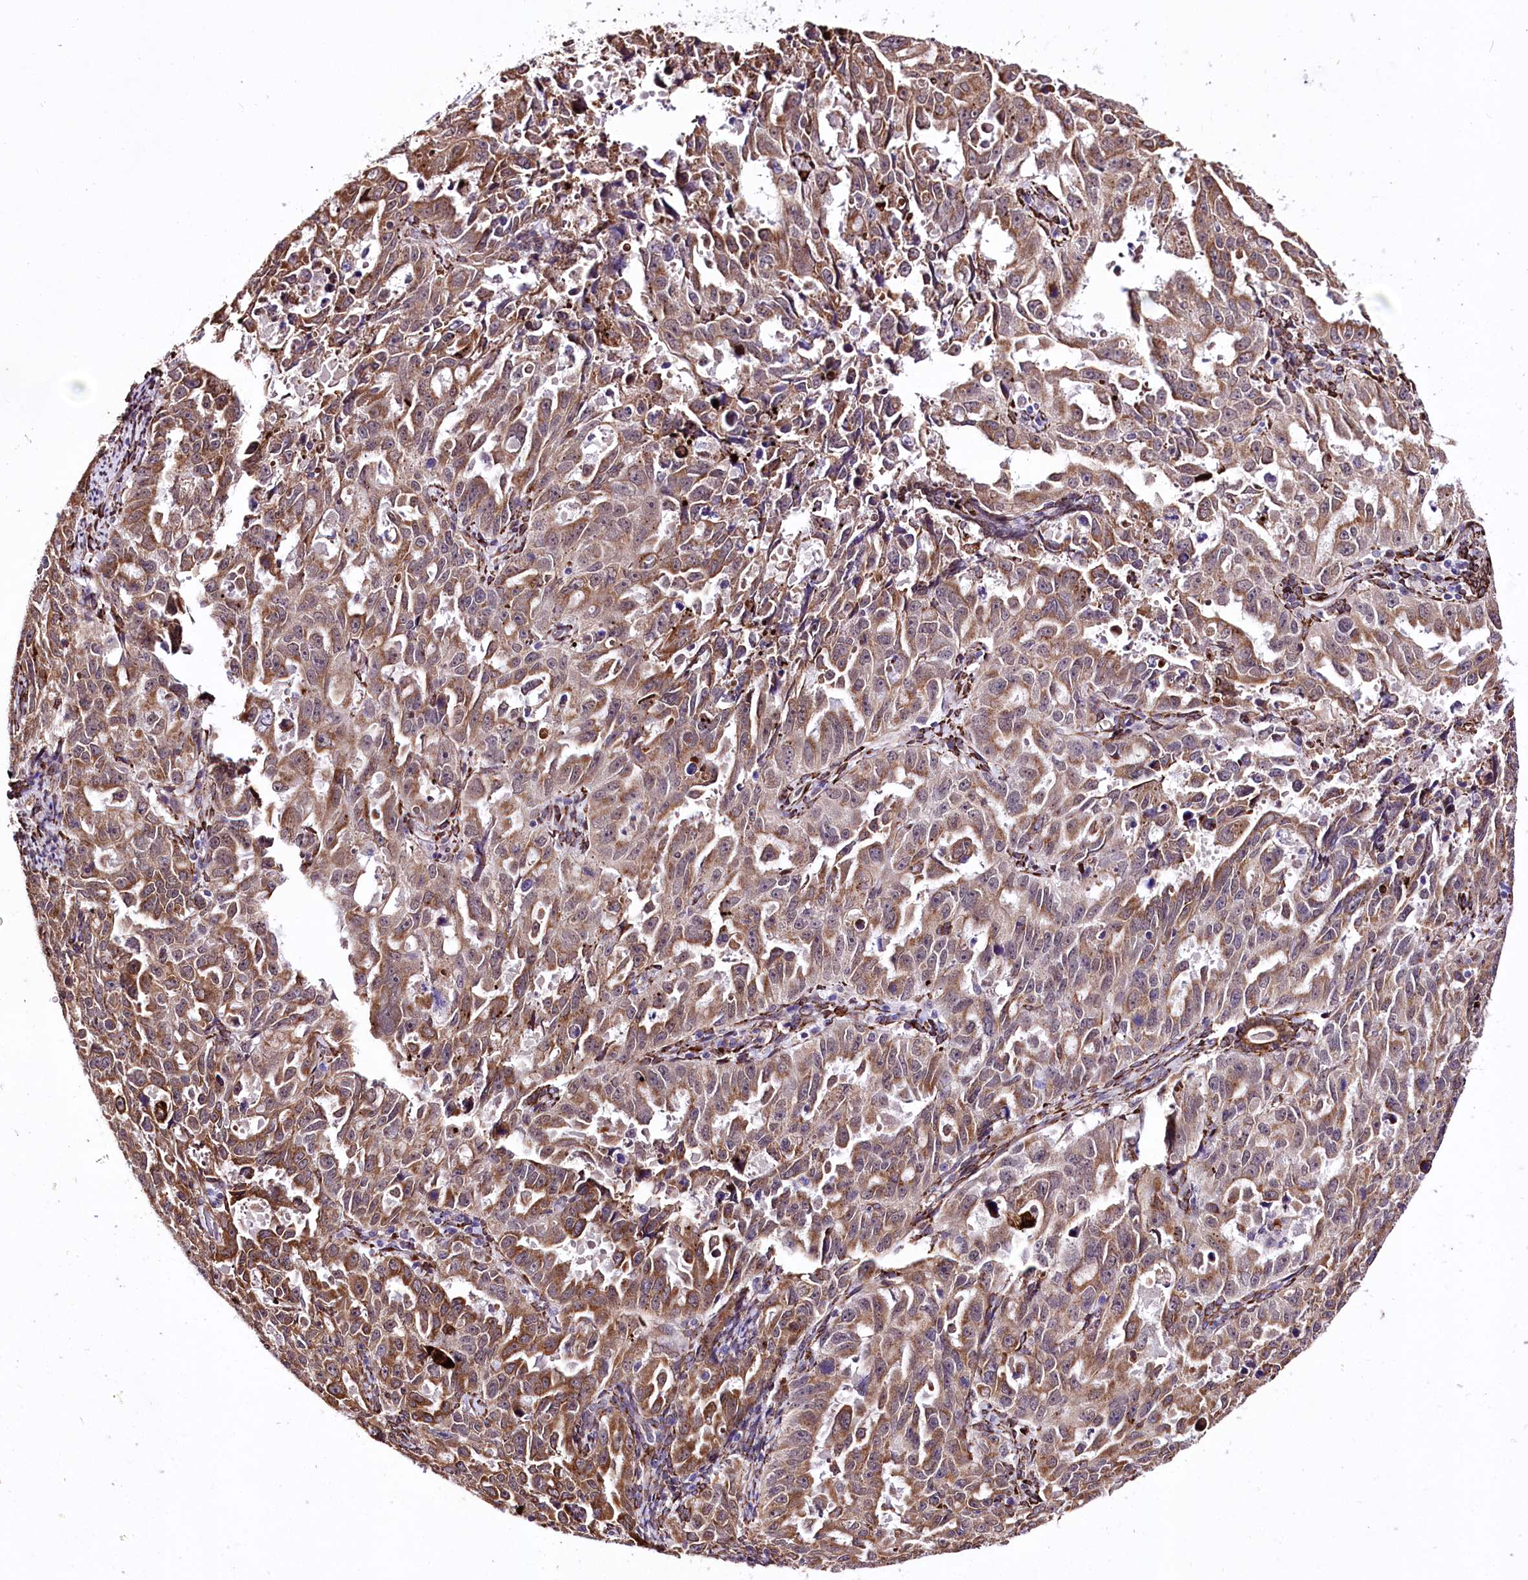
{"staining": {"intensity": "moderate", "quantity": ">75%", "location": "cytoplasmic/membranous"}, "tissue": "endometrial cancer", "cell_type": "Tumor cells", "image_type": "cancer", "snomed": [{"axis": "morphology", "description": "Adenocarcinoma, NOS"}, {"axis": "topography", "description": "Endometrium"}], "caption": "Immunohistochemical staining of human adenocarcinoma (endometrial) reveals moderate cytoplasmic/membranous protein staining in about >75% of tumor cells.", "gene": "WWC1", "patient": {"sex": "female", "age": 65}}